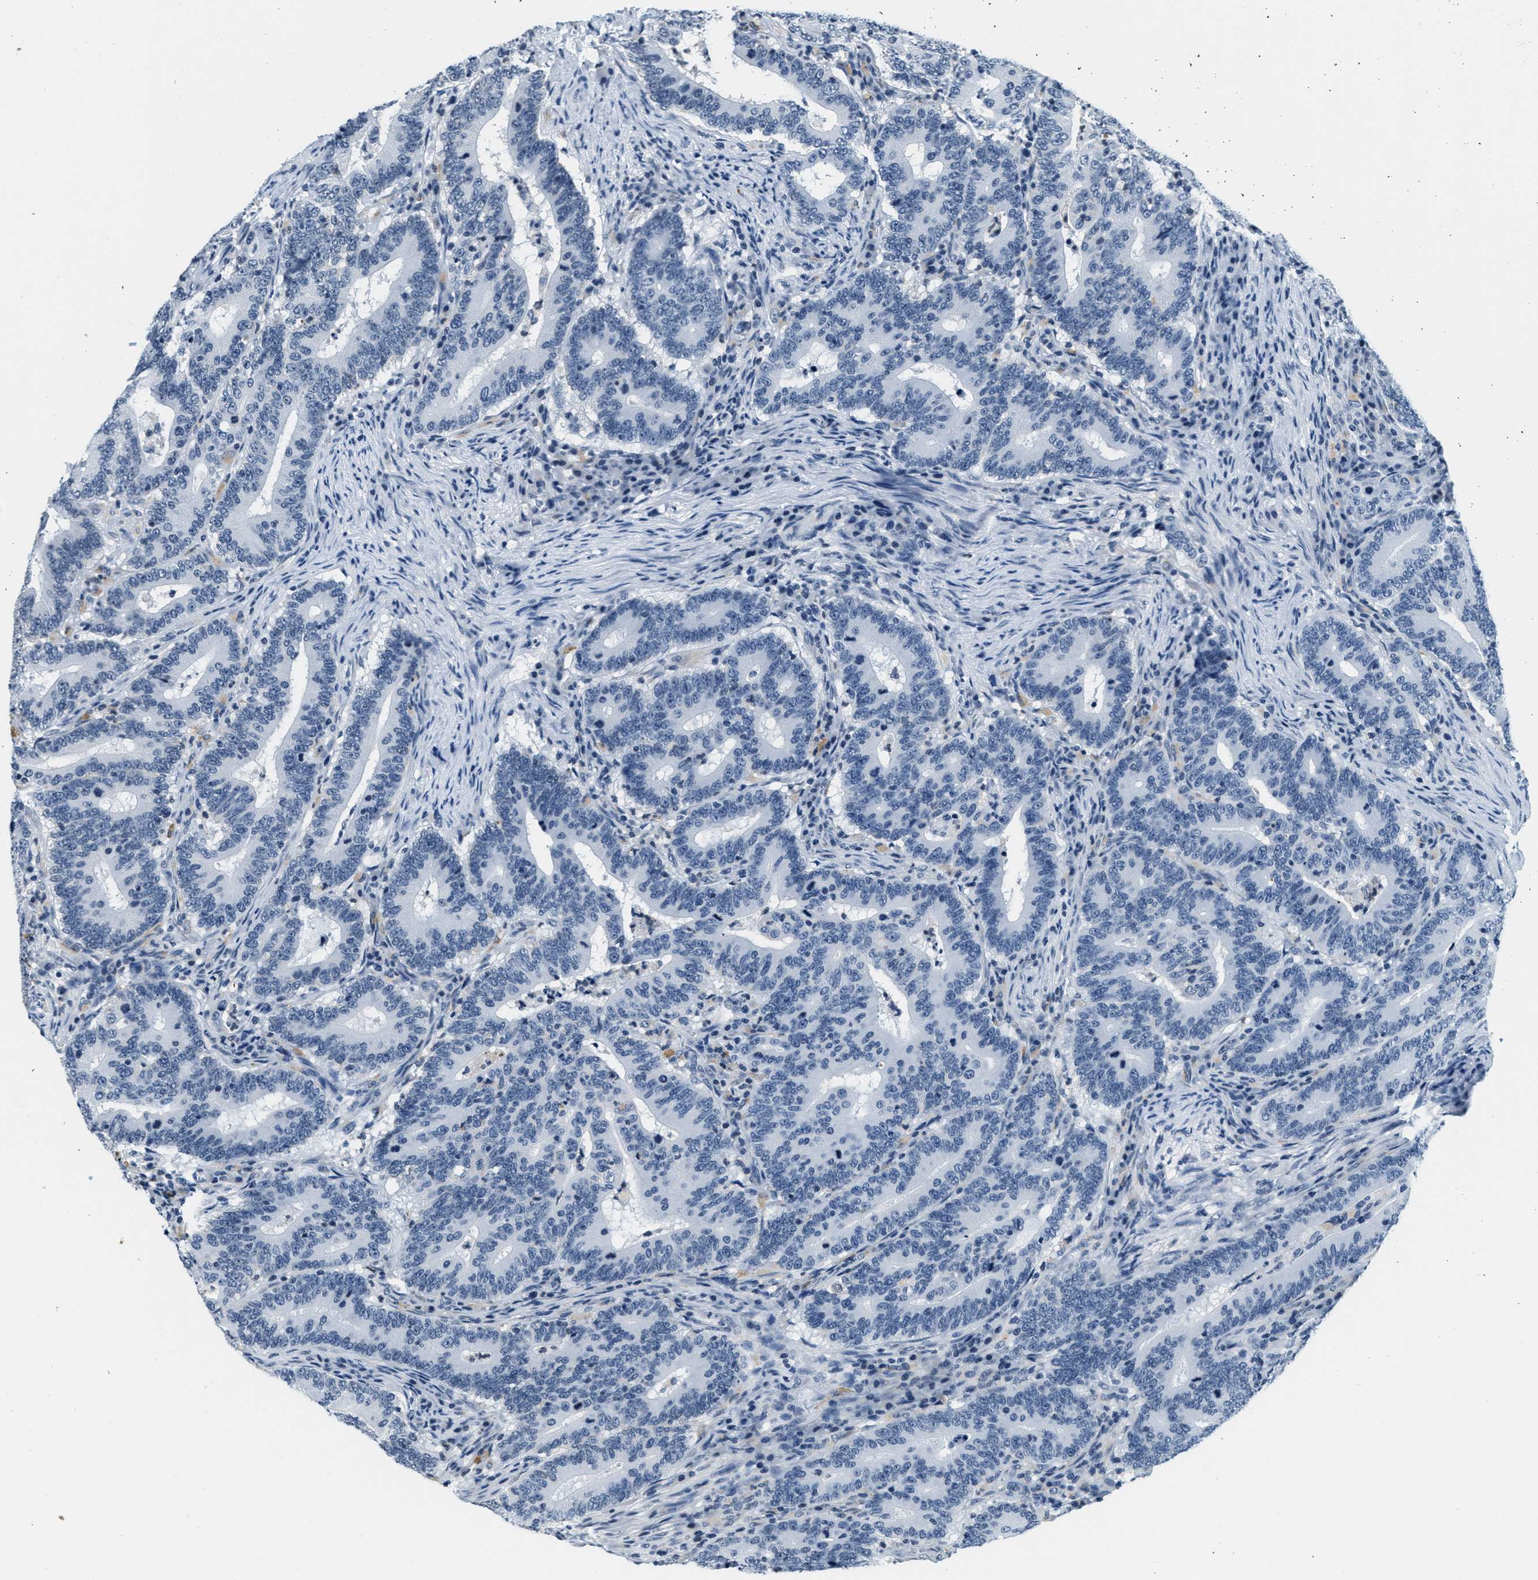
{"staining": {"intensity": "negative", "quantity": "none", "location": "none"}, "tissue": "colorectal cancer", "cell_type": "Tumor cells", "image_type": "cancer", "snomed": [{"axis": "morphology", "description": "Adenocarcinoma, NOS"}, {"axis": "topography", "description": "Colon"}], "caption": "Tumor cells are negative for protein expression in human colorectal adenocarcinoma.", "gene": "CA4", "patient": {"sex": "female", "age": 66}}